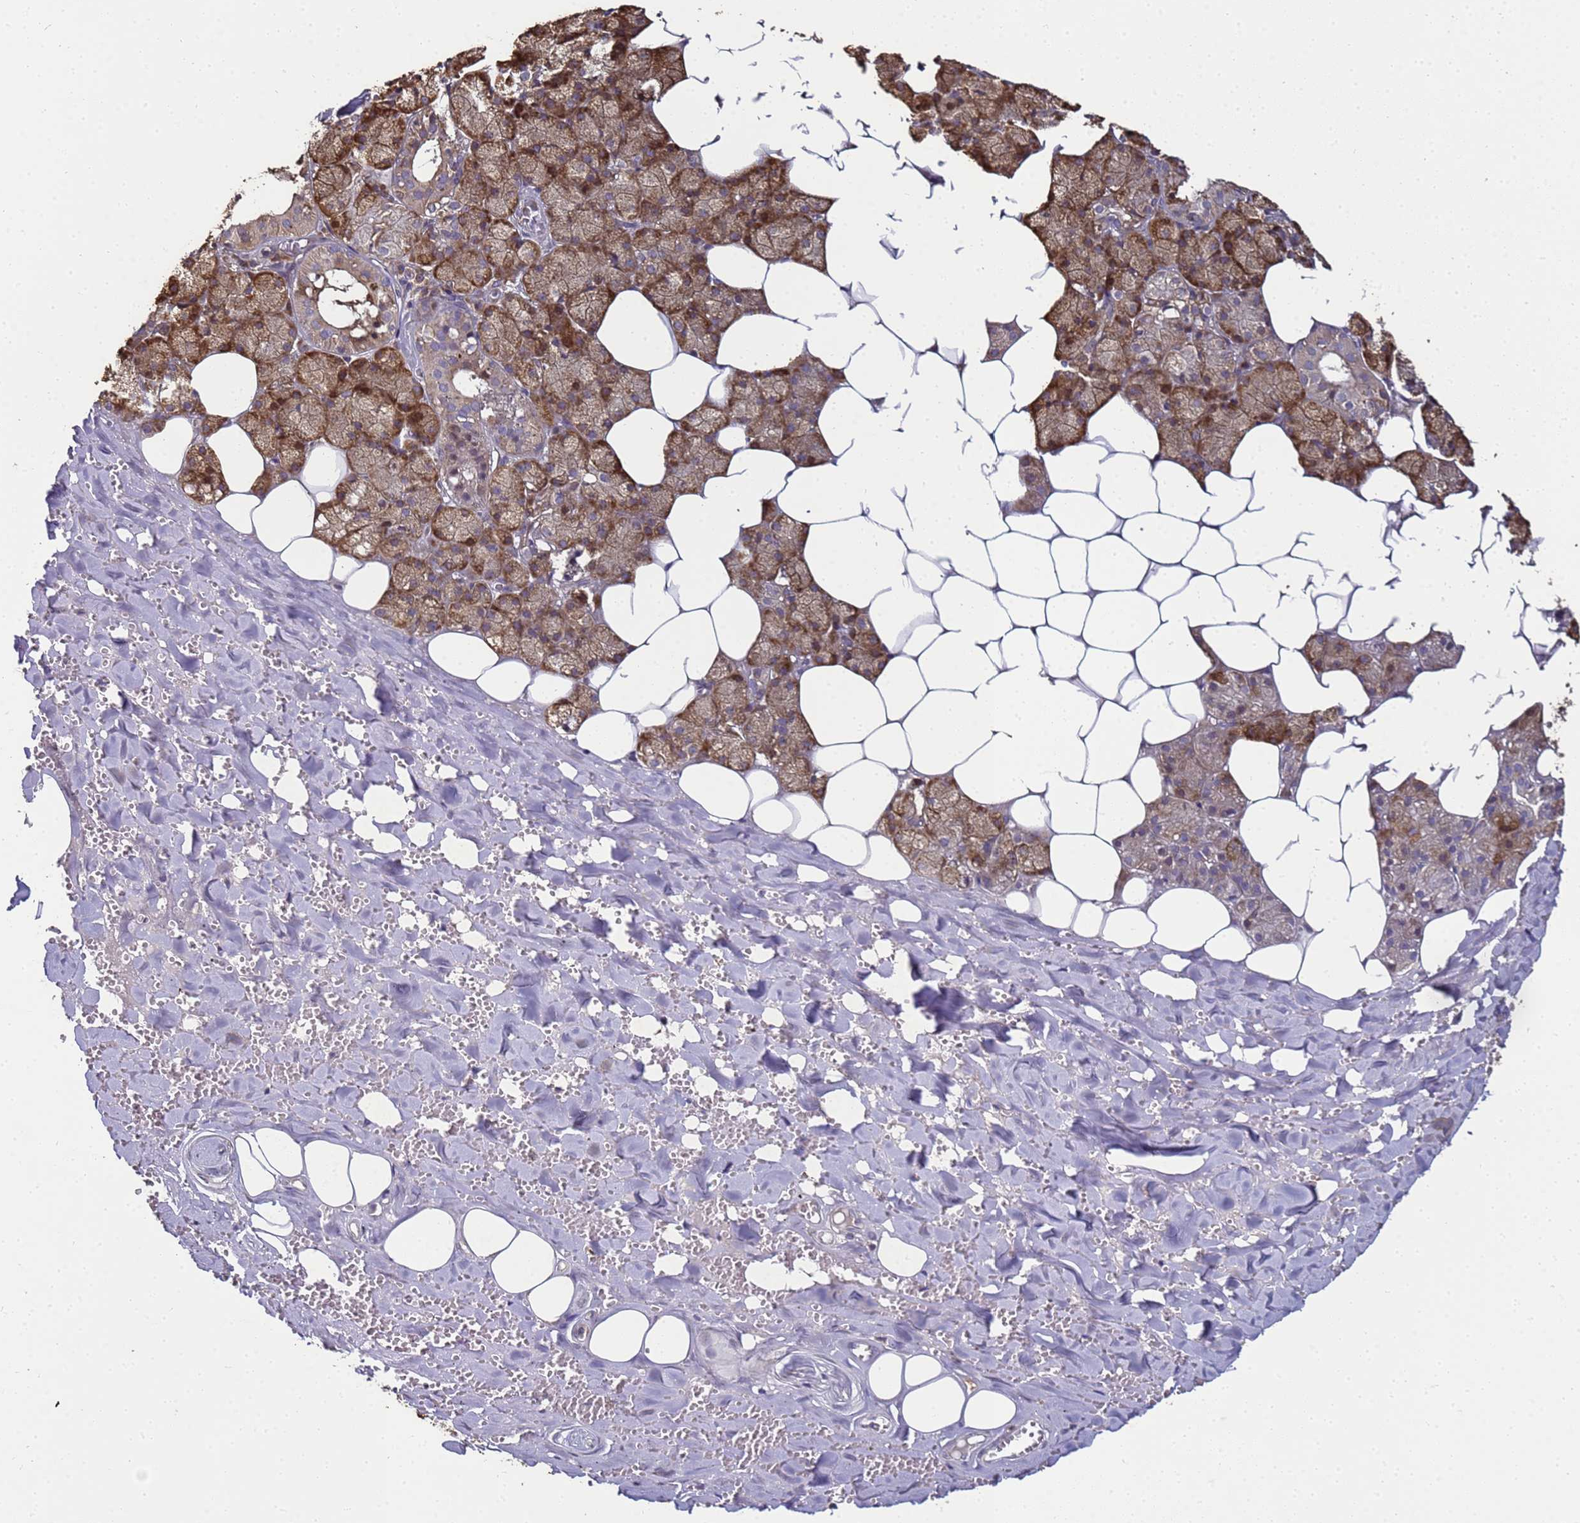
{"staining": {"intensity": "moderate", "quantity": "25%-75%", "location": "cytoplasmic/membranous"}, "tissue": "salivary gland", "cell_type": "Glandular cells", "image_type": "normal", "snomed": [{"axis": "morphology", "description": "Normal tissue, NOS"}, {"axis": "topography", "description": "Salivary gland"}], "caption": "This photomicrograph shows immunohistochemistry staining of normal human salivary gland, with medium moderate cytoplasmic/membranous expression in approximately 25%-75% of glandular cells.", "gene": "ANKRD17", "patient": {"sex": "male", "age": 62}}